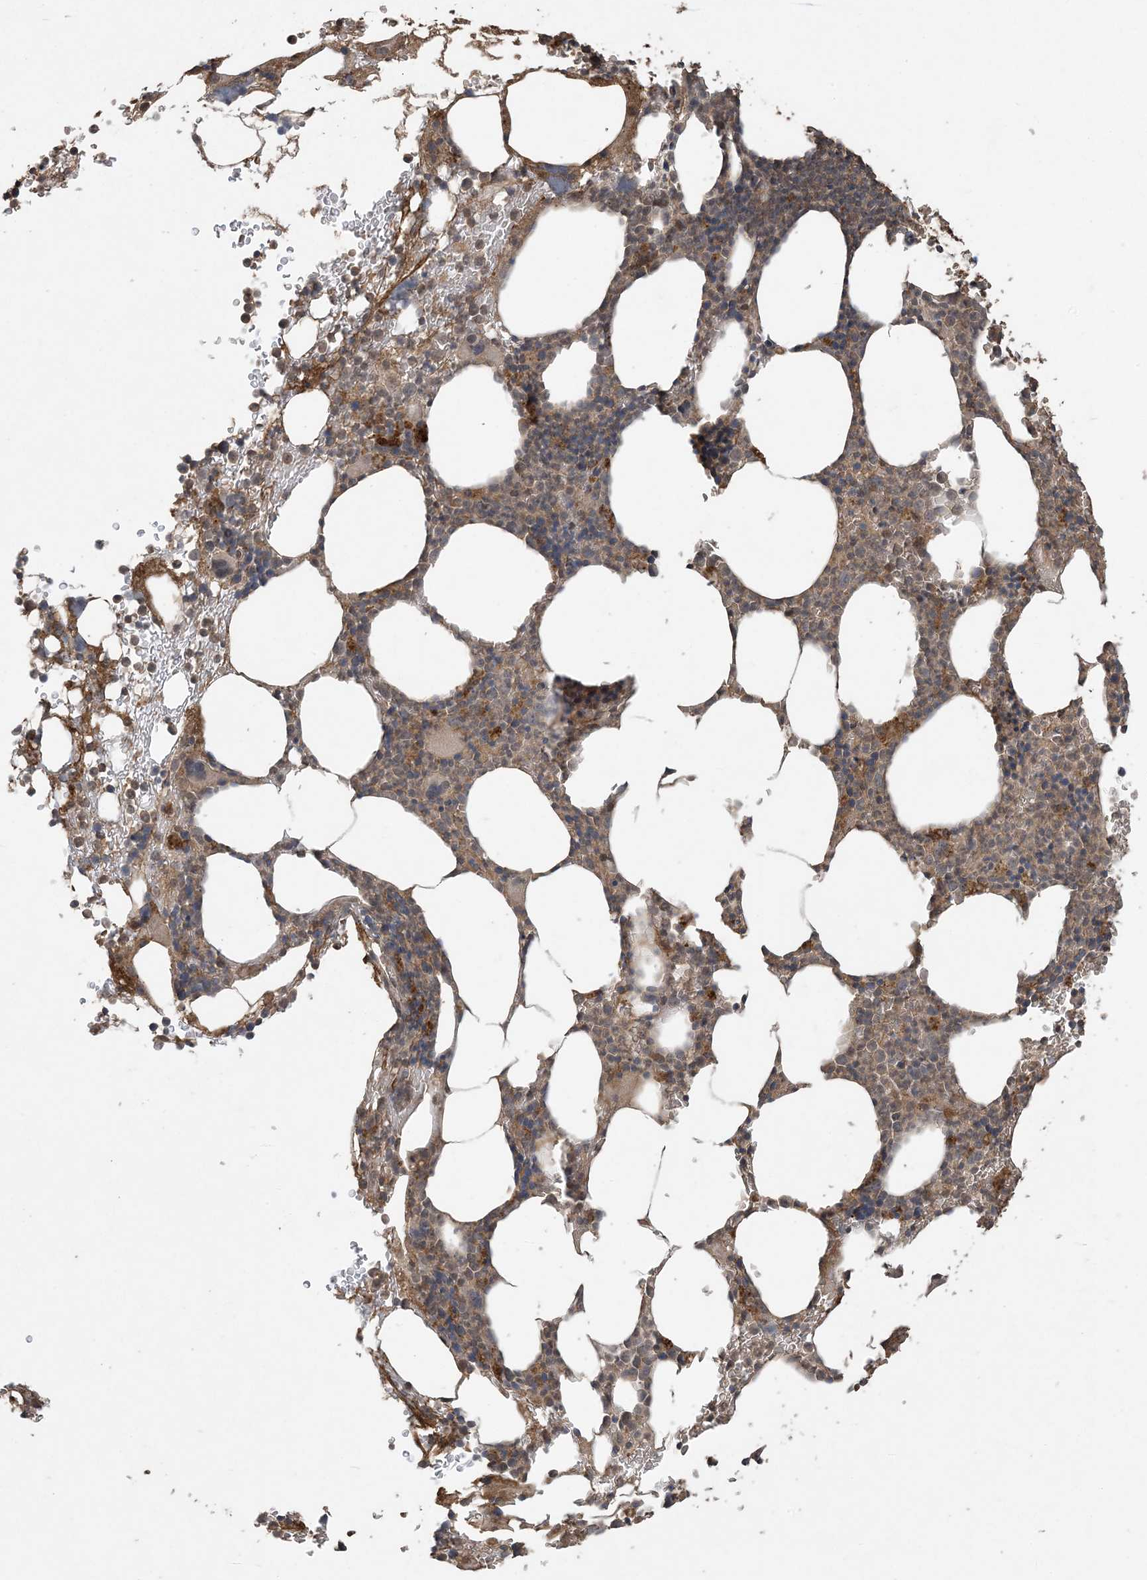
{"staining": {"intensity": "strong", "quantity": "25%-75%", "location": "cytoplasmic/membranous"}, "tissue": "bone marrow", "cell_type": "Hematopoietic cells", "image_type": "normal", "snomed": [{"axis": "morphology", "description": "Normal tissue, NOS"}, {"axis": "topography", "description": "Bone marrow"}], "caption": "Bone marrow stained with a brown dye reveals strong cytoplasmic/membranous positive positivity in approximately 25%-75% of hematopoietic cells.", "gene": "EFCAB8", "patient": {"sex": "male"}}